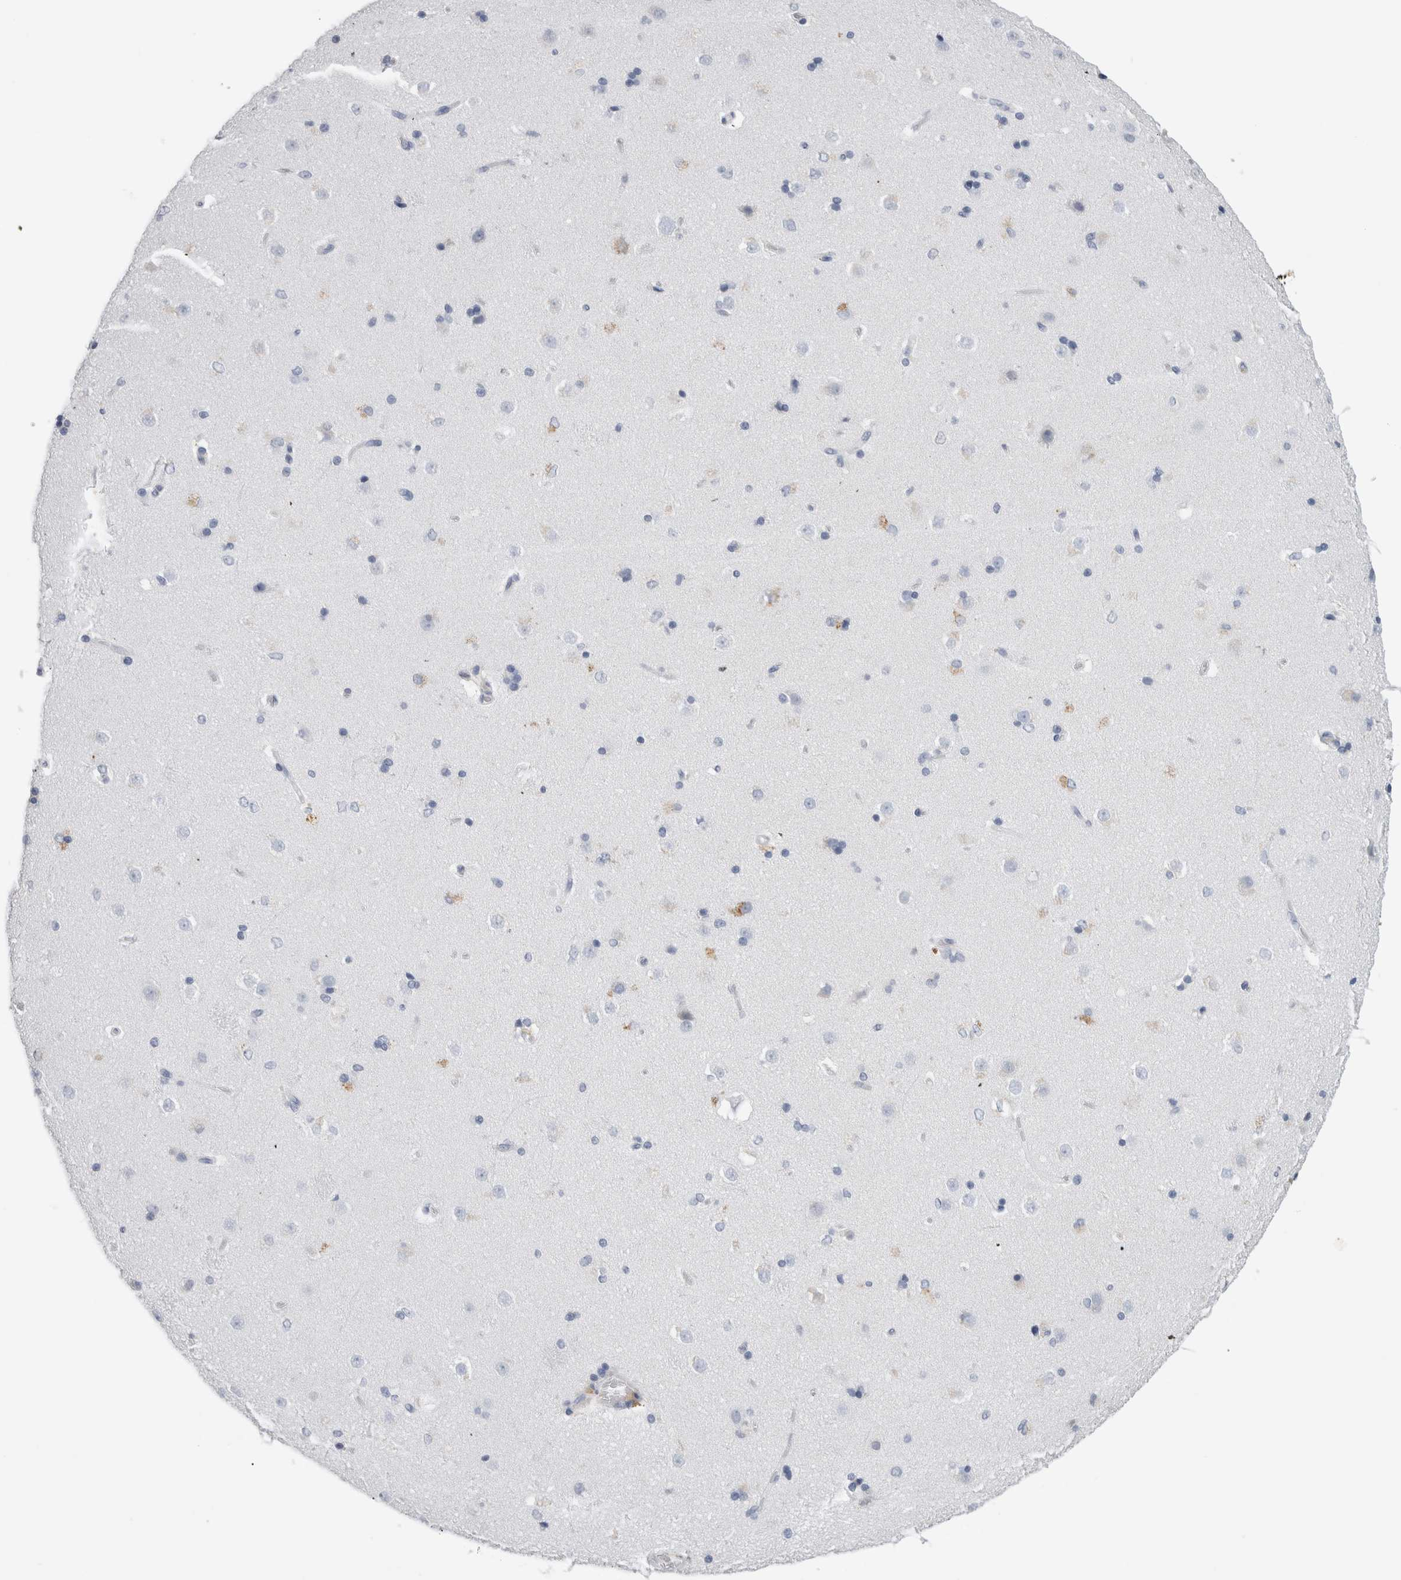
{"staining": {"intensity": "negative", "quantity": "none", "location": "none"}, "tissue": "caudate", "cell_type": "Glial cells", "image_type": "normal", "snomed": [{"axis": "morphology", "description": "Normal tissue, NOS"}, {"axis": "topography", "description": "Lateral ventricle wall"}], "caption": "An immunohistochemistry micrograph of normal caudate is shown. There is no staining in glial cells of caudate. Nuclei are stained in blue.", "gene": "S100A12", "patient": {"sex": "female", "age": 19}}